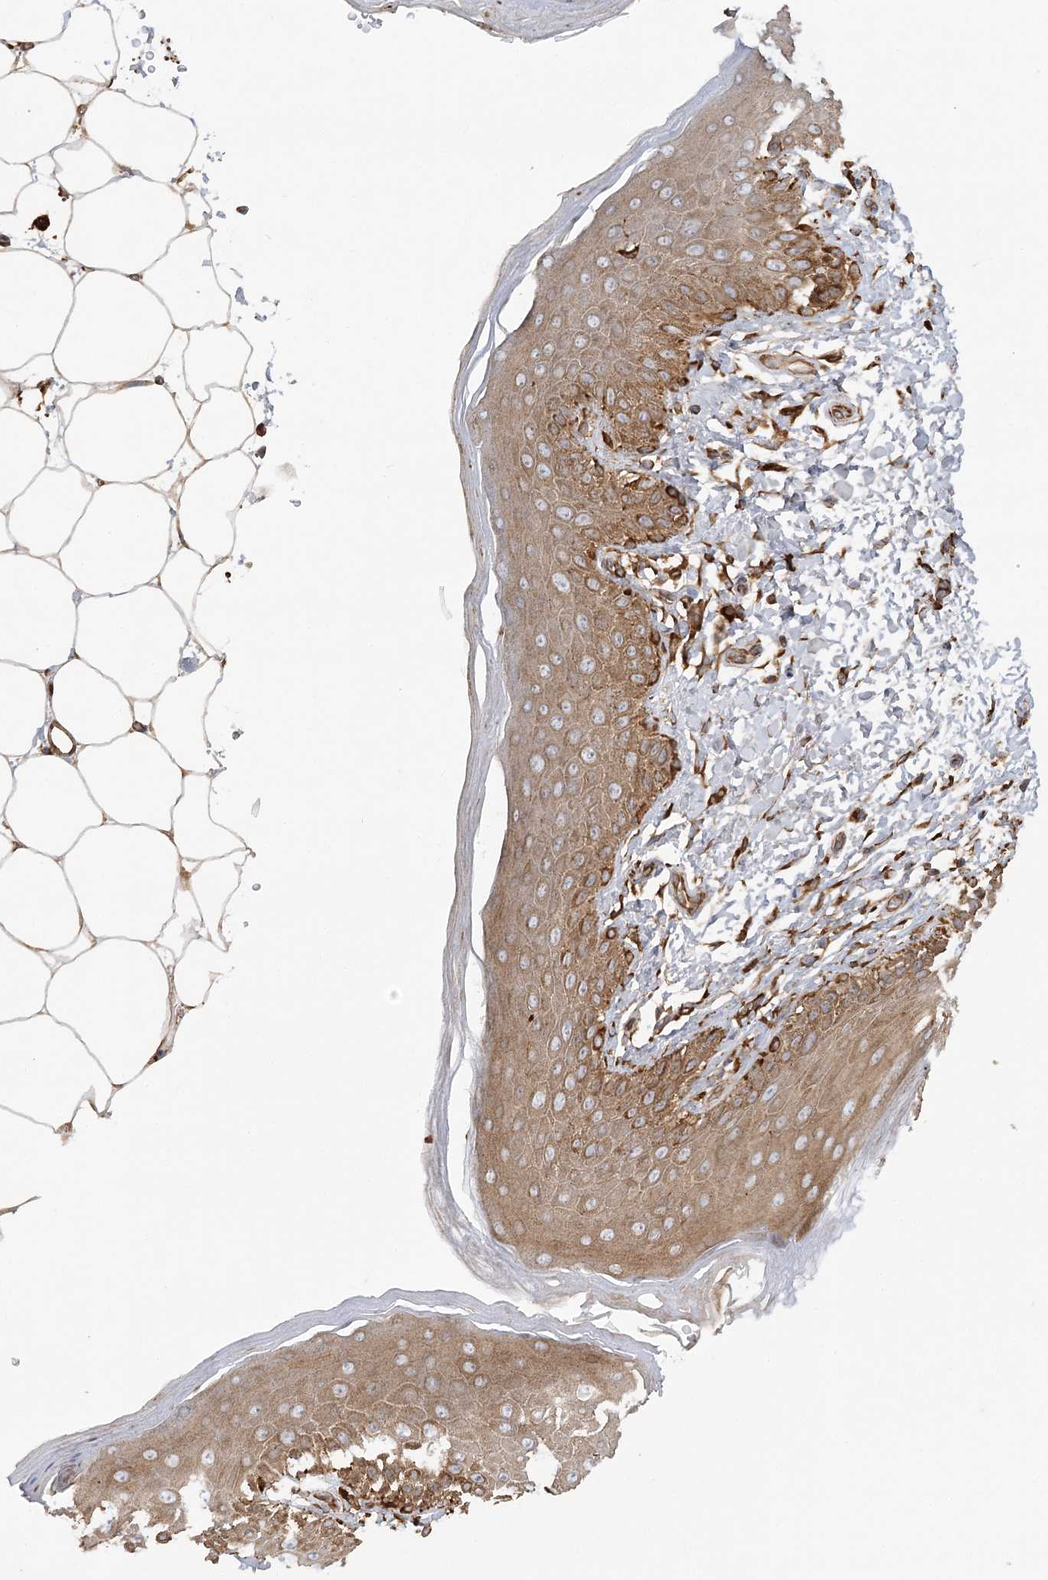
{"staining": {"intensity": "strong", "quantity": ">75%", "location": "cytoplasmic/membranous"}, "tissue": "skin", "cell_type": "Epidermal cells", "image_type": "normal", "snomed": [{"axis": "morphology", "description": "Normal tissue, NOS"}, {"axis": "topography", "description": "Anal"}], "caption": "Epidermal cells exhibit high levels of strong cytoplasmic/membranous positivity in about >75% of cells in benign skin. (Stains: DAB in brown, nuclei in blue, Microscopy: brightfield microscopy at high magnification).", "gene": "ACAP2", "patient": {"sex": "male", "age": 44}}